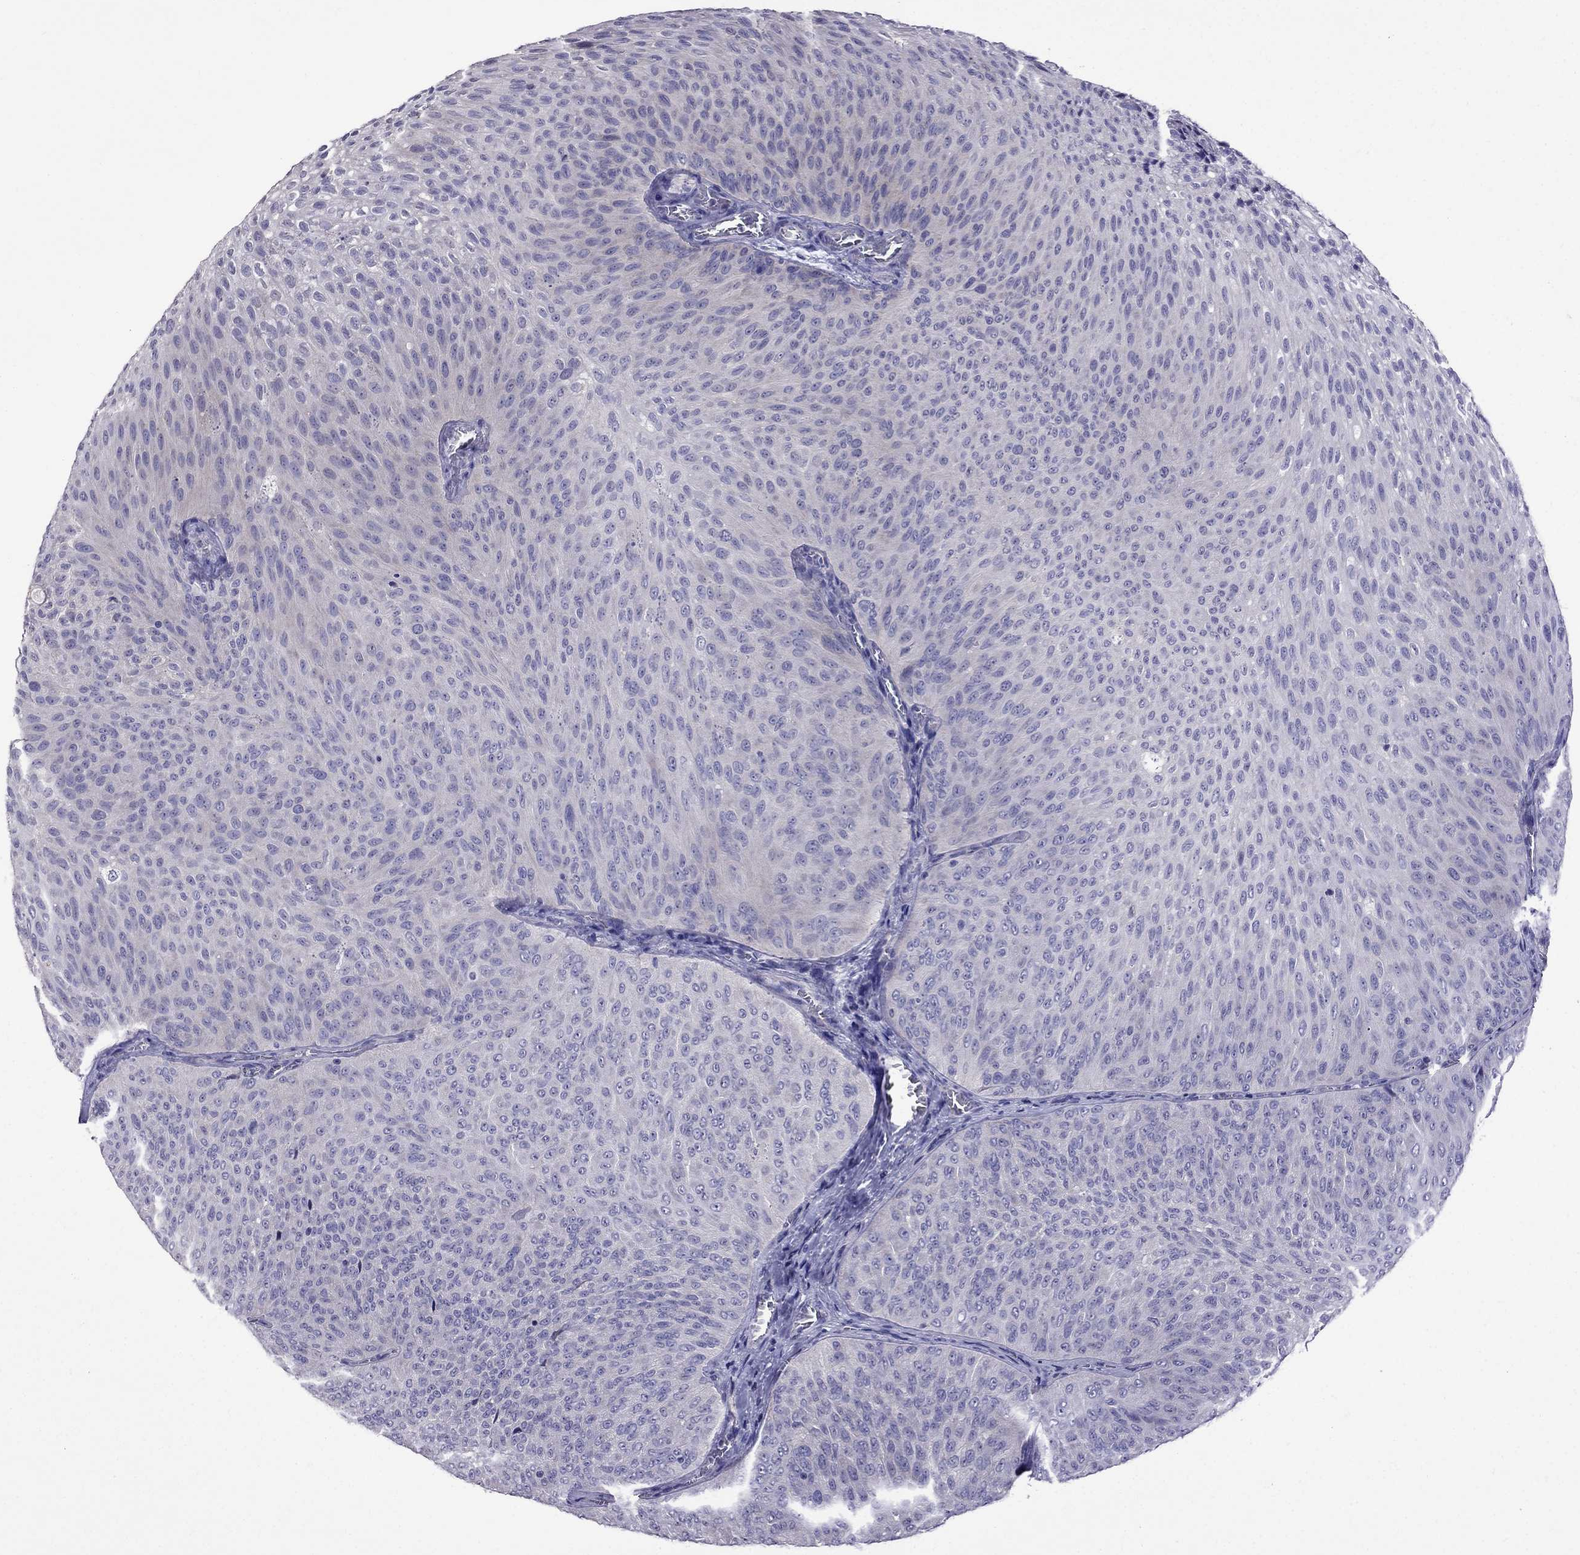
{"staining": {"intensity": "negative", "quantity": "none", "location": "none"}, "tissue": "urothelial cancer", "cell_type": "Tumor cells", "image_type": "cancer", "snomed": [{"axis": "morphology", "description": "Urothelial carcinoma, Low grade"}, {"axis": "topography", "description": "Urinary bladder"}], "caption": "This is an immunohistochemistry micrograph of urothelial cancer. There is no expression in tumor cells.", "gene": "OXCT2", "patient": {"sex": "male", "age": 78}}